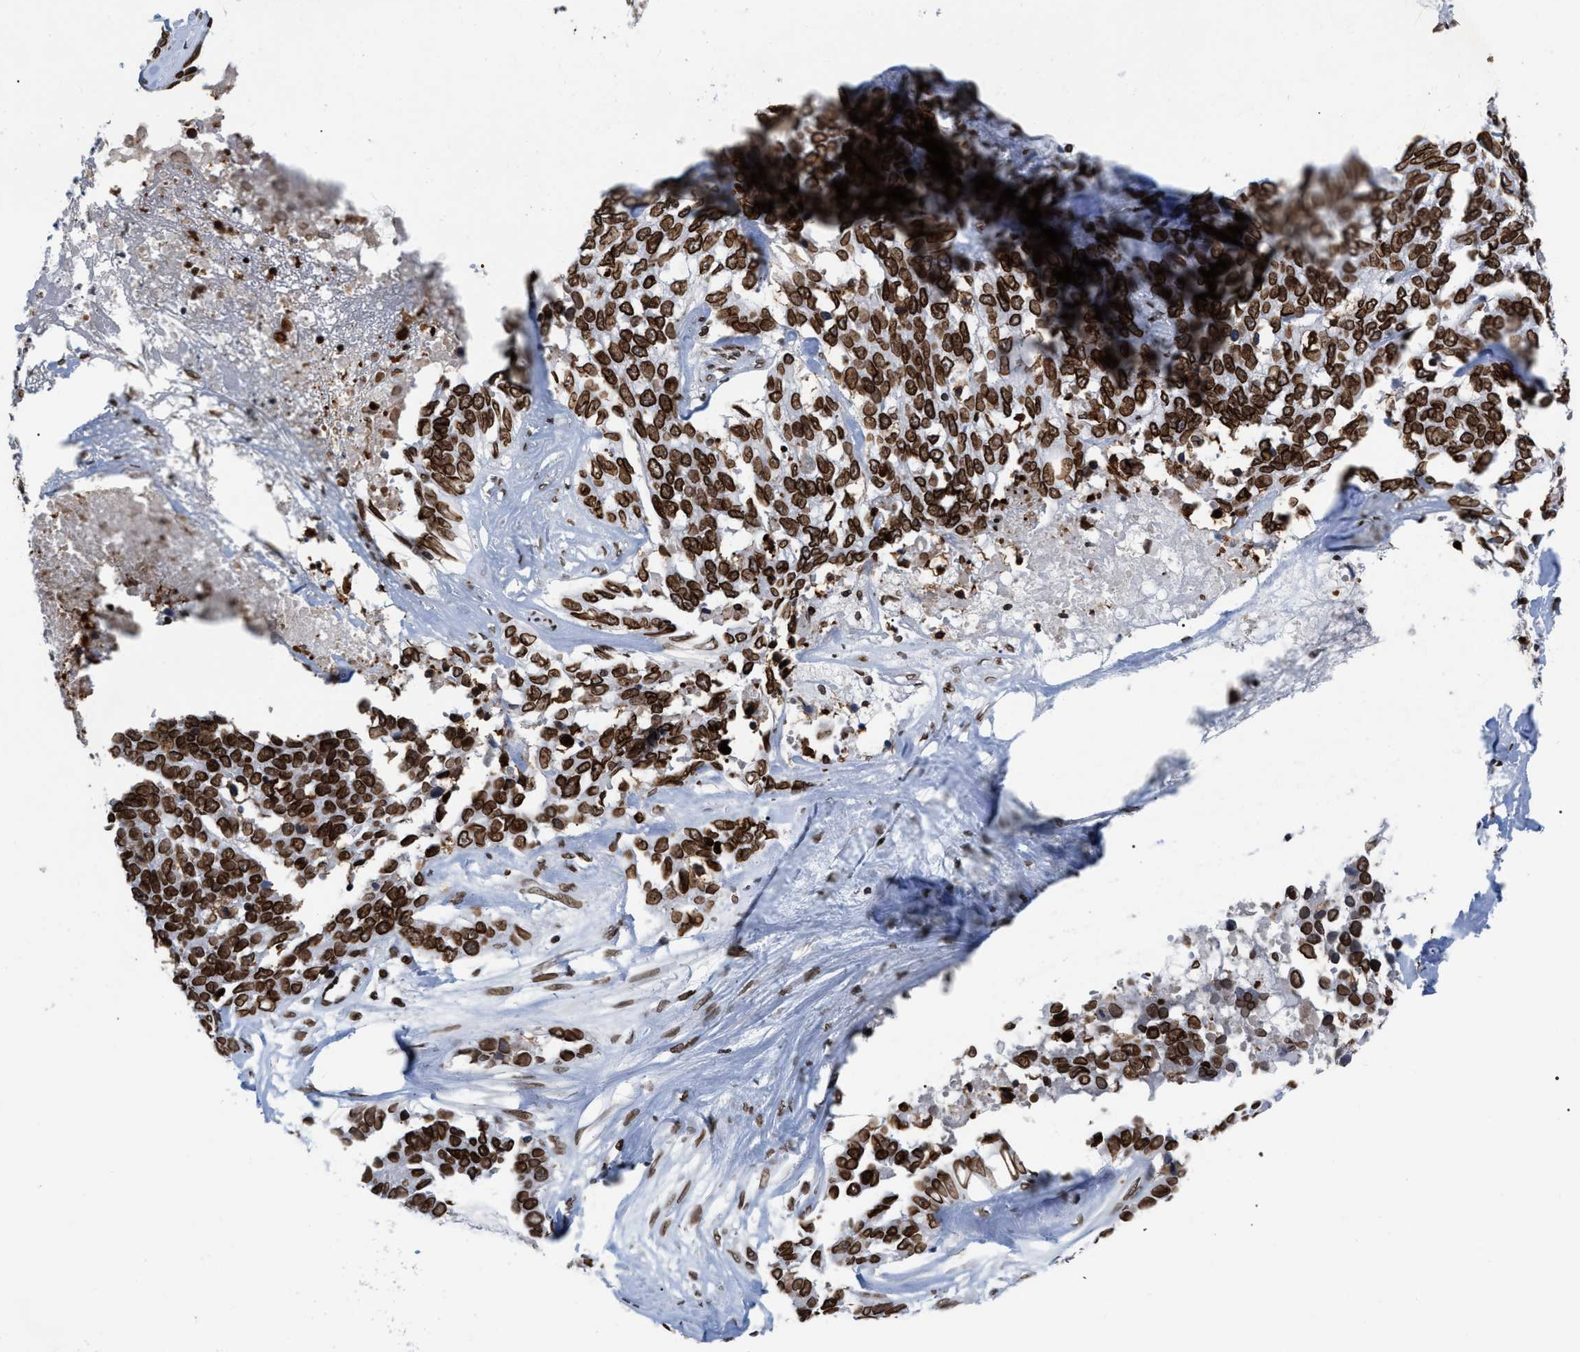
{"staining": {"intensity": "strong", "quantity": ">75%", "location": "cytoplasmic/membranous,nuclear"}, "tissue": "ovarian cancer", "cell_type": "Tumor cells", "image_type": "cancer", "snomed": [{"axis": "morphology", "description": "Cystadenocarcinoma, serous, NOS"}, {"axis": "topography", "description": "Ovary"}], "caption": "The histopathology image displays immunohistochemical staining of ovarian serous cystadenocarcinoma. There is strong cytoplasmic/membranous and nuclear positivity is identified in about >75% of tumor cells.", "gene": "TPR", "patient": {"sex": "female", "age": 44}}